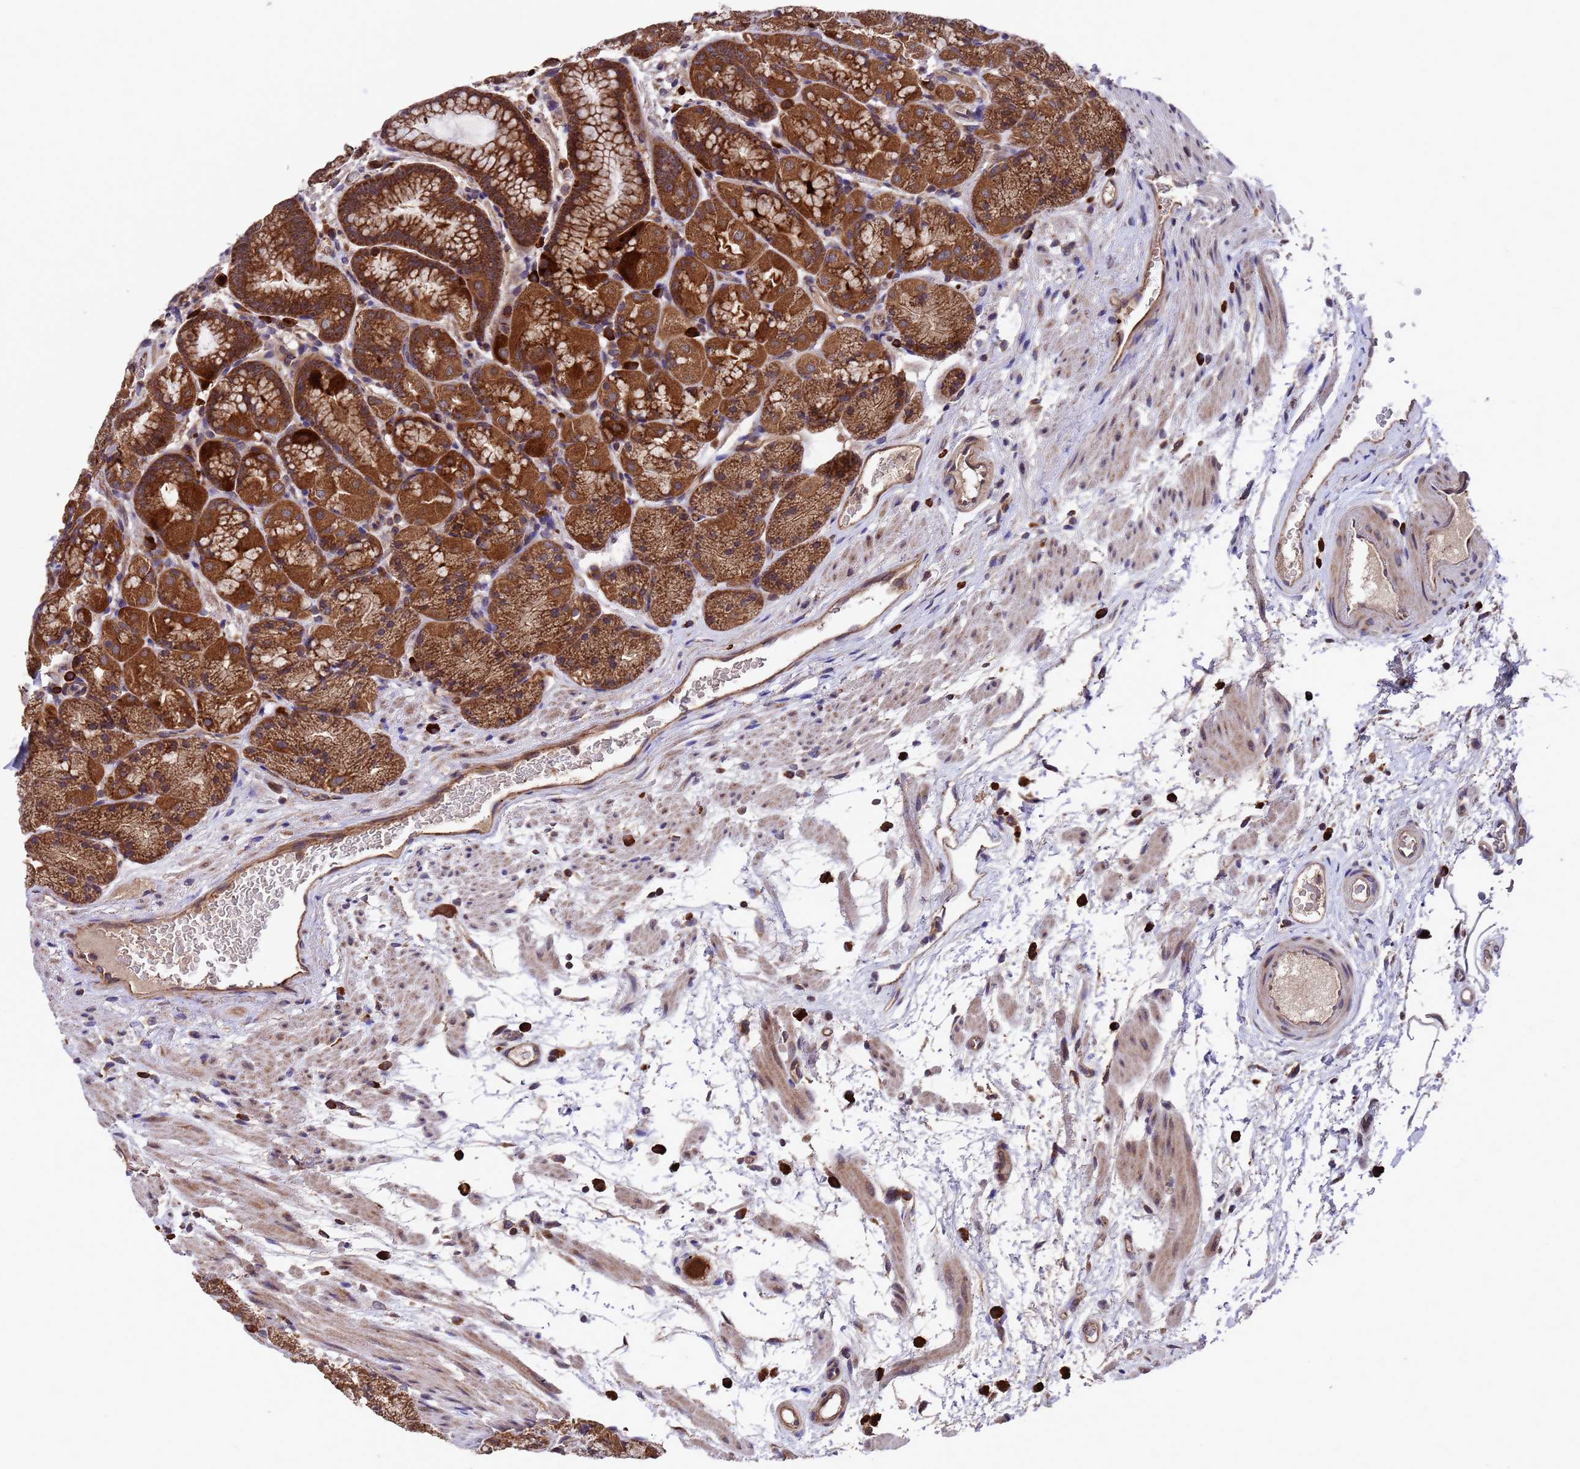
{"staining": {"intensity": "strong", "quantity": ">75%", "location": "cytoplasmic/membranous"}, "tissue": "stomach", "cell_type": "Glandular cells", "image_type": "normal", "snomed": [{"axis": "morphology", "description": "Normal tissue, NOS"}, {"axis": "topography", "description": "Stomach"}], "caption": "This micrograph shows immunohistochemistry (IHC) staining of unremarkable stomach, with high strong cytoplasmic/membranous positivity in about >75% of glandular cells.", "gene": "TSR3", "patient": {"sex": "male", "age": 63}}